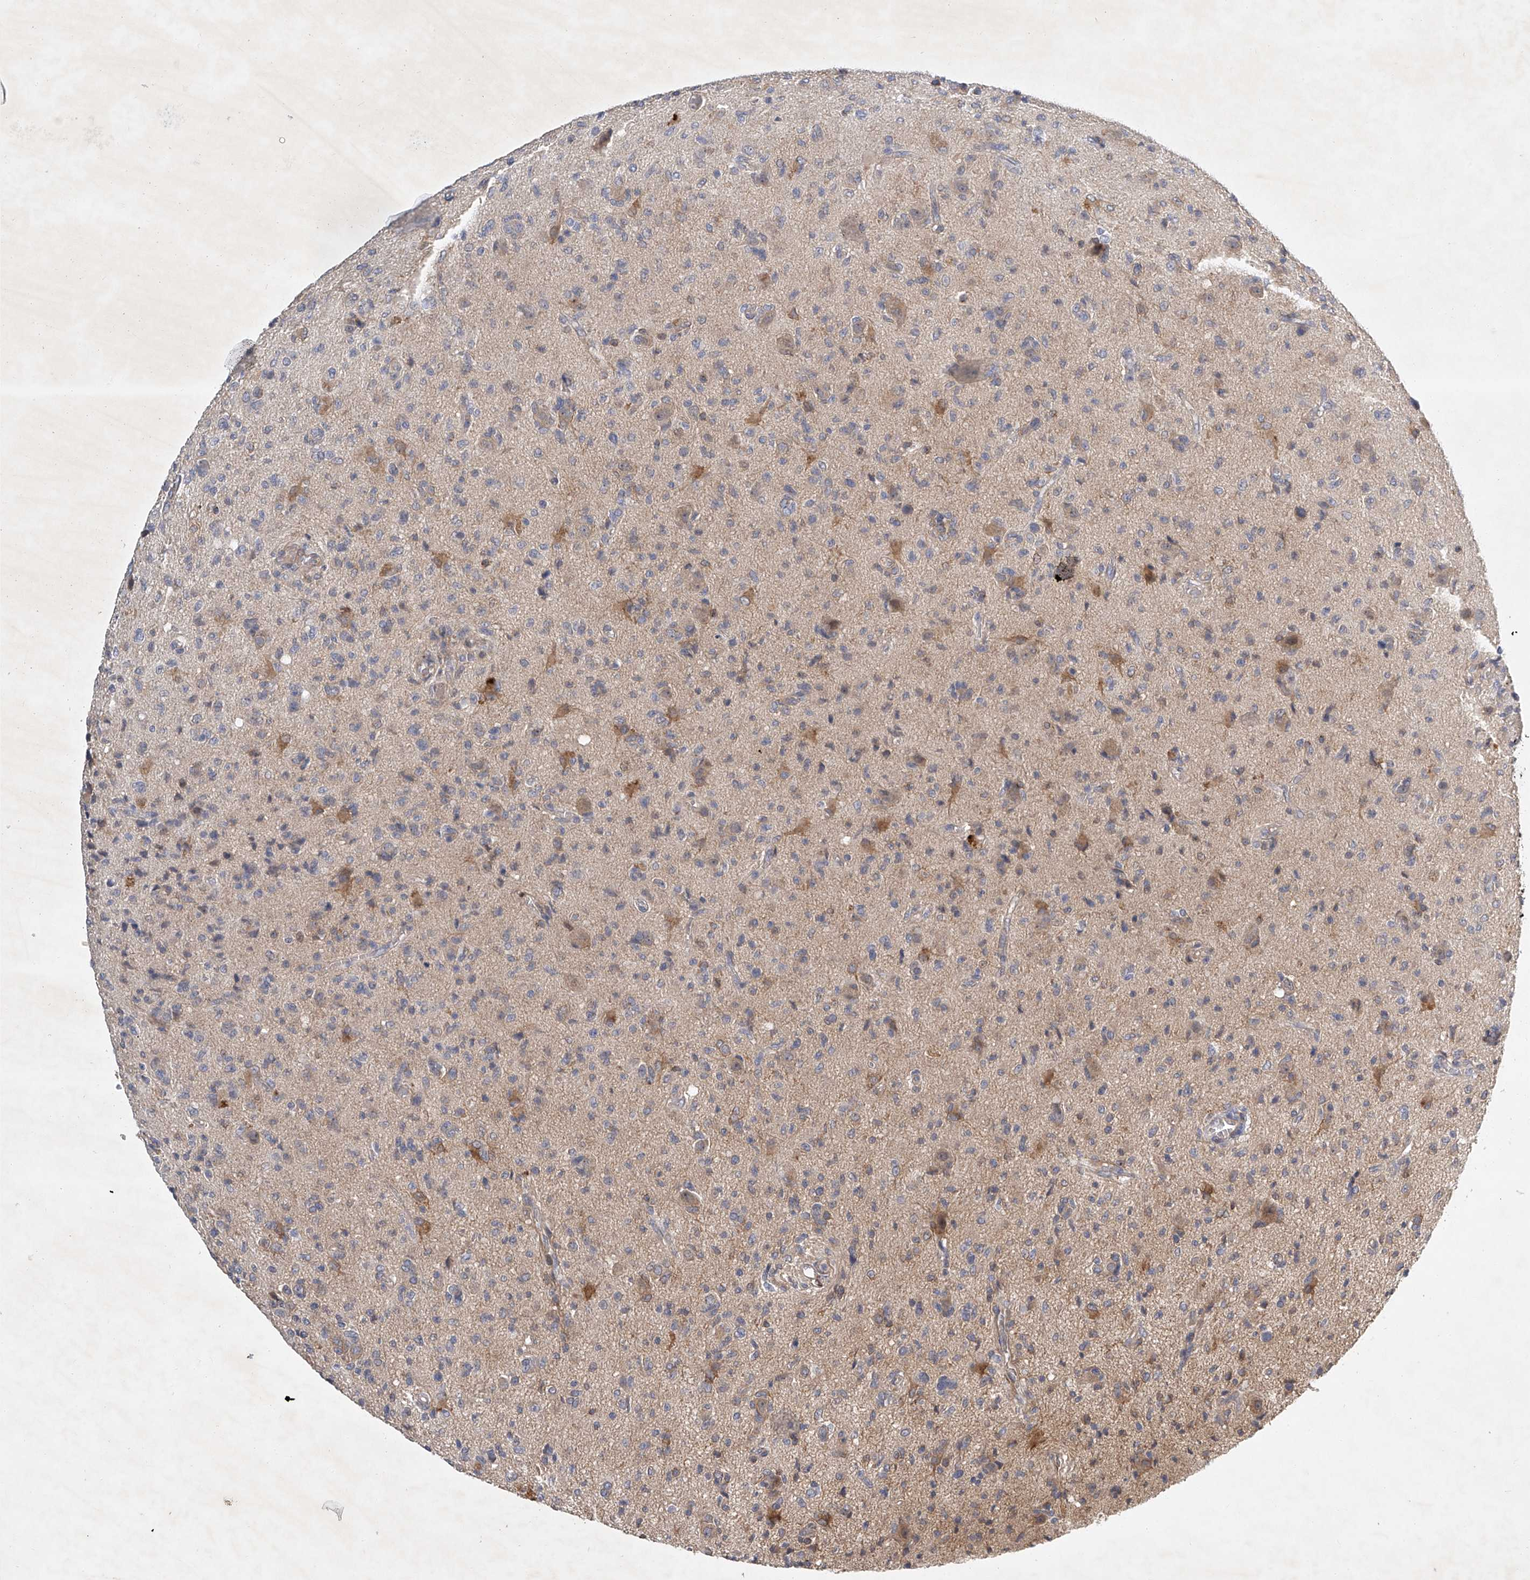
{"staining": {"intensity": "negative", "quantity": "none", "location": "none"}, "tissue": "glioma", "cell_type": "Tumor cells", "image_type": "cancer", "snomed": [{"axis": "morphology", "description": "Glioma, malignant, High grade"}, {"axis": "topography", "description": "Brain"}], "caption": "This histopathology image is of malignant high-grade glioma stained with IHC to label a protein in brown with the nuclei are counter-stained blue. There is no positivity in tumor cells.", "gene": "CARMIL1", "patient": {"sex": "female", "age": 57}}